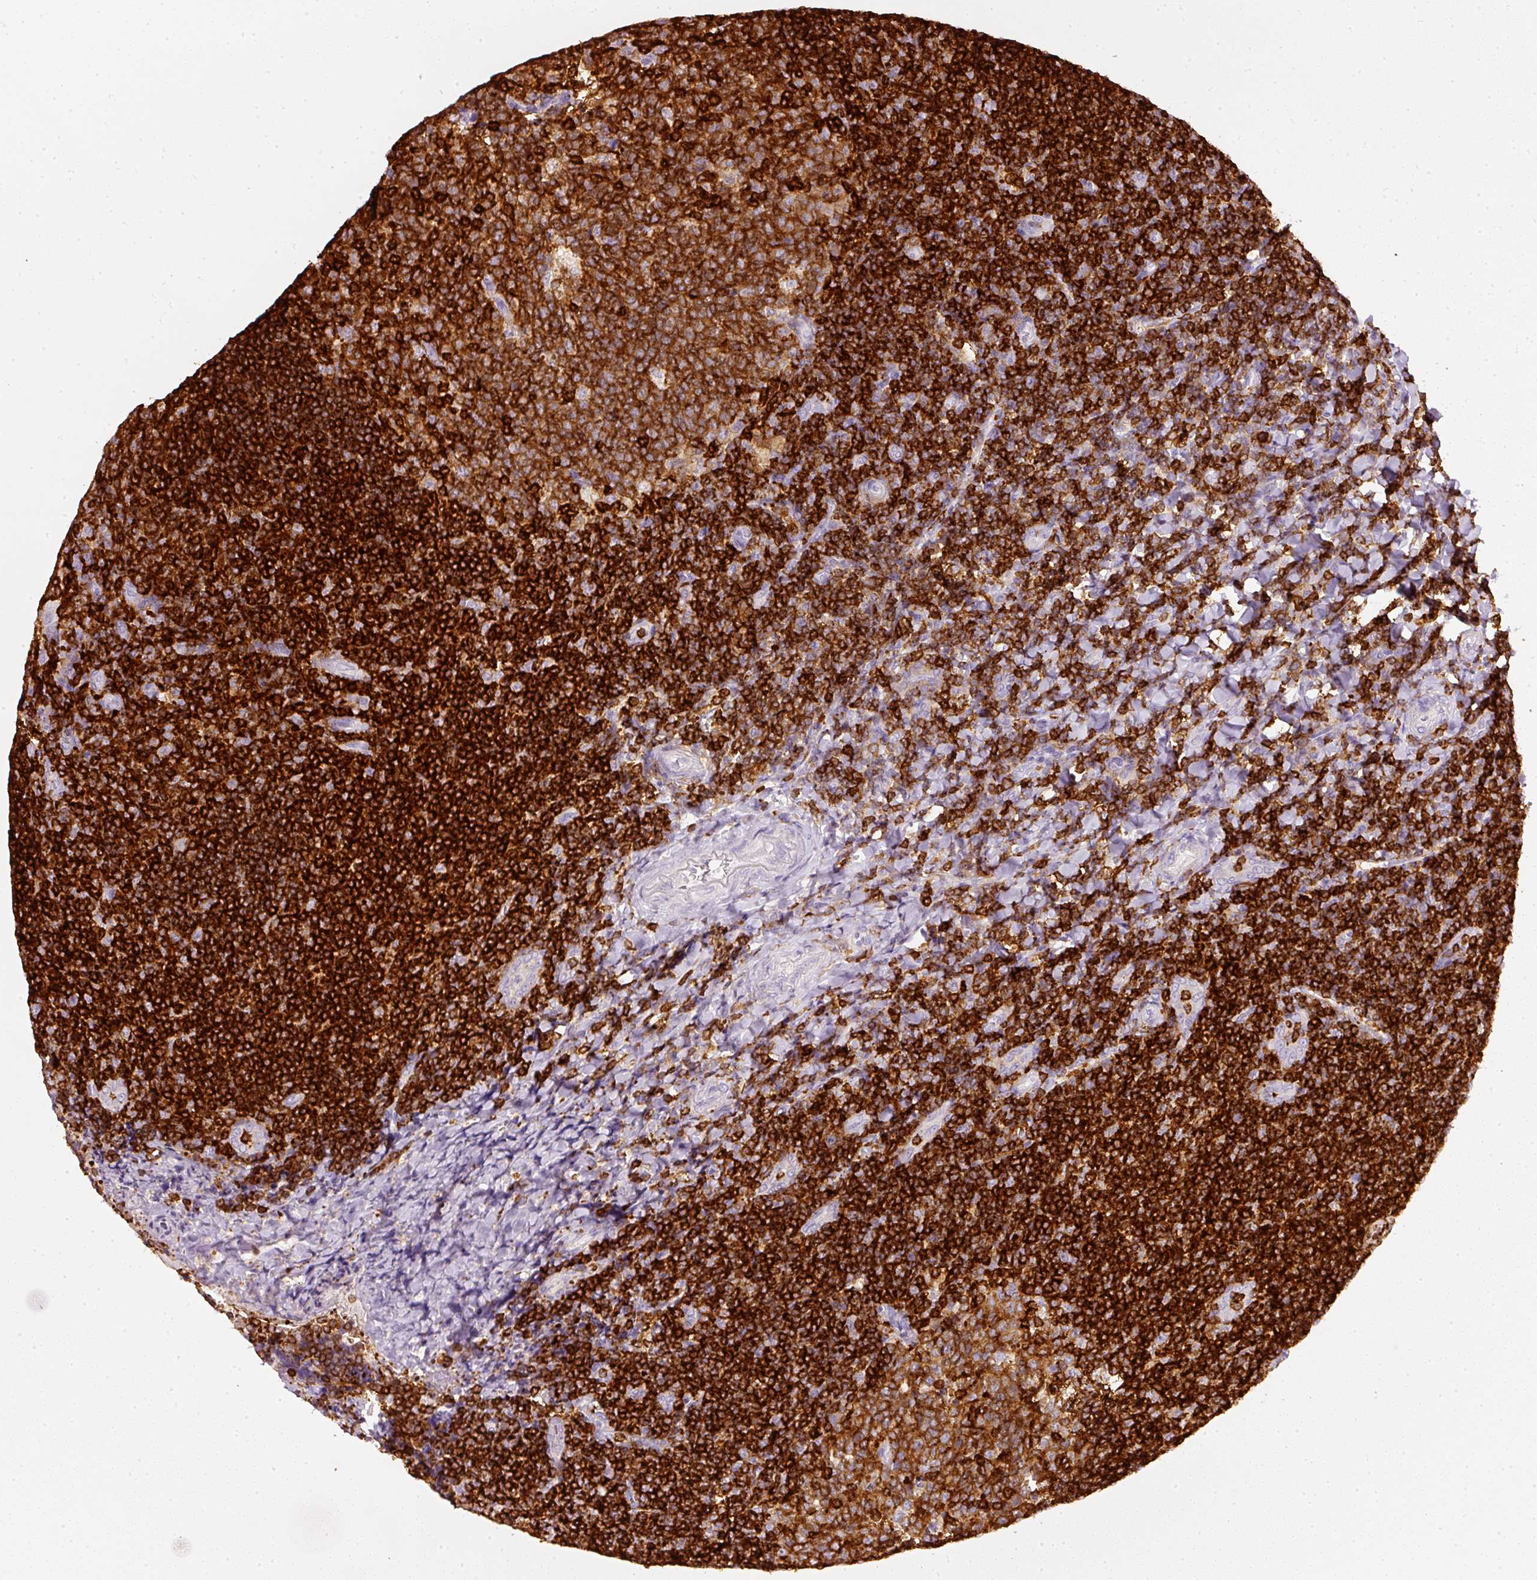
{"staining": {"intensity": "strong", "quantity": ">75%", "location": "cytoplasmic/membranous"}, "tissue": "tonsil", "cell_type": "Germinal center cells", "image_type": "normal", "snomed": [{"axis": "morphology", "description": "Normal tissue, NOS"}, {"axis": "topography", "description": "Tonsil"}], "caption": "A brown stain shows strong cytoplasmic/membranous positivity of a protein in germinal center cells of benign human tonsil.", "gene": "EVL", "patient": {"sex": "male", "age": 17}}